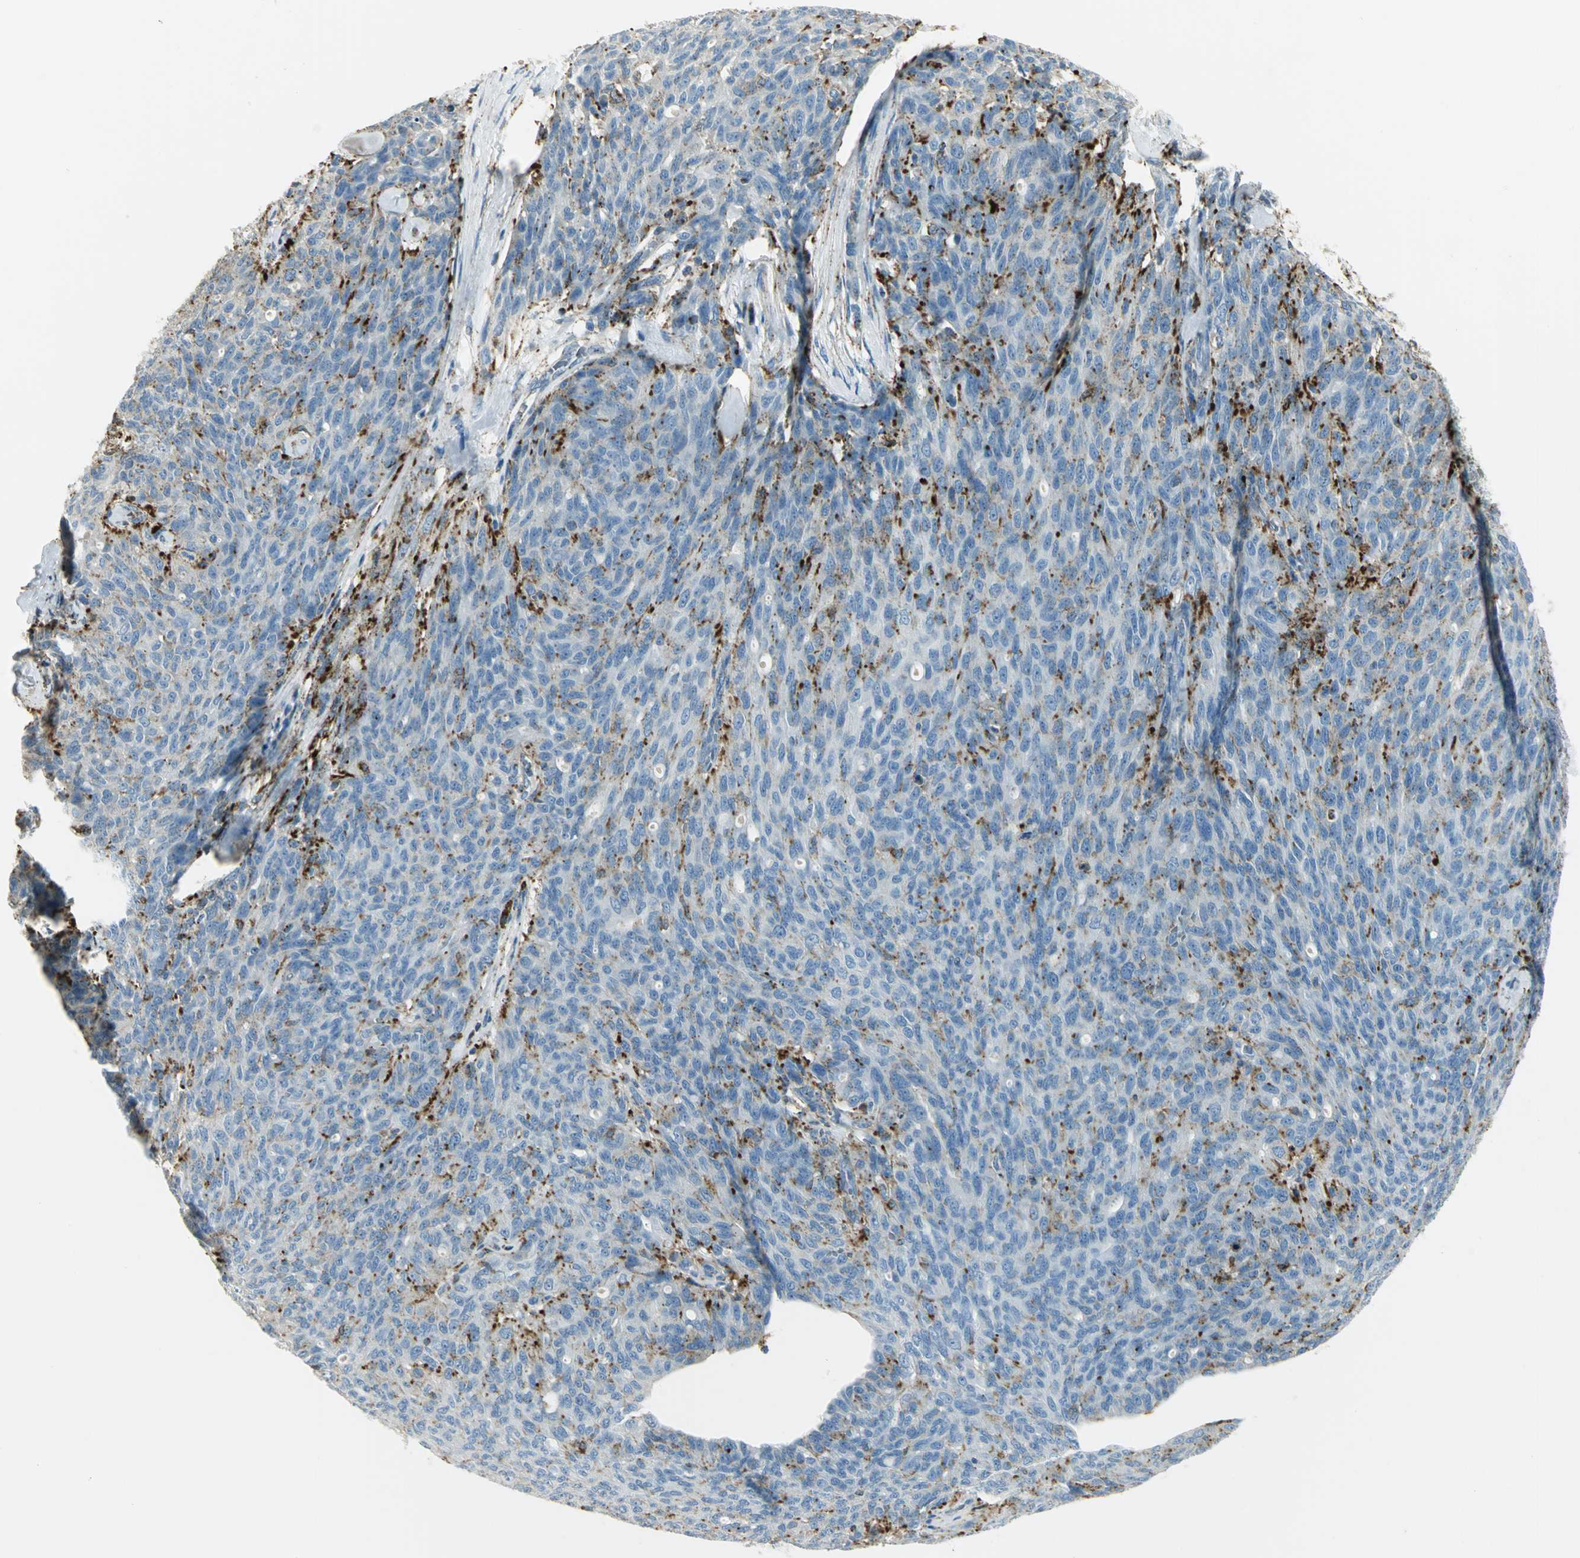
{"staining": {"intensity": "moderate", "quantity": "<25%", "location": "cytoplasmic/membranous"}, "tissue": "ovarian cancer", "cell_type": "Tumor cells", "image_type": "cancer", "snomed": [{"axis": "morphology", "description": "Carcinoma, endometroid"}, {"axis": "topography", "description": "Ovary"}], "caption": "Ovarian cancer (endometroid carcinoma) tissue exhibits moderate cytoplasmic/membranous positivity in about <25% of tumor cells, visualized by immunohistochemistry.", "gene": "ARSA", "patient": {"sex": "female", "age": 60}}